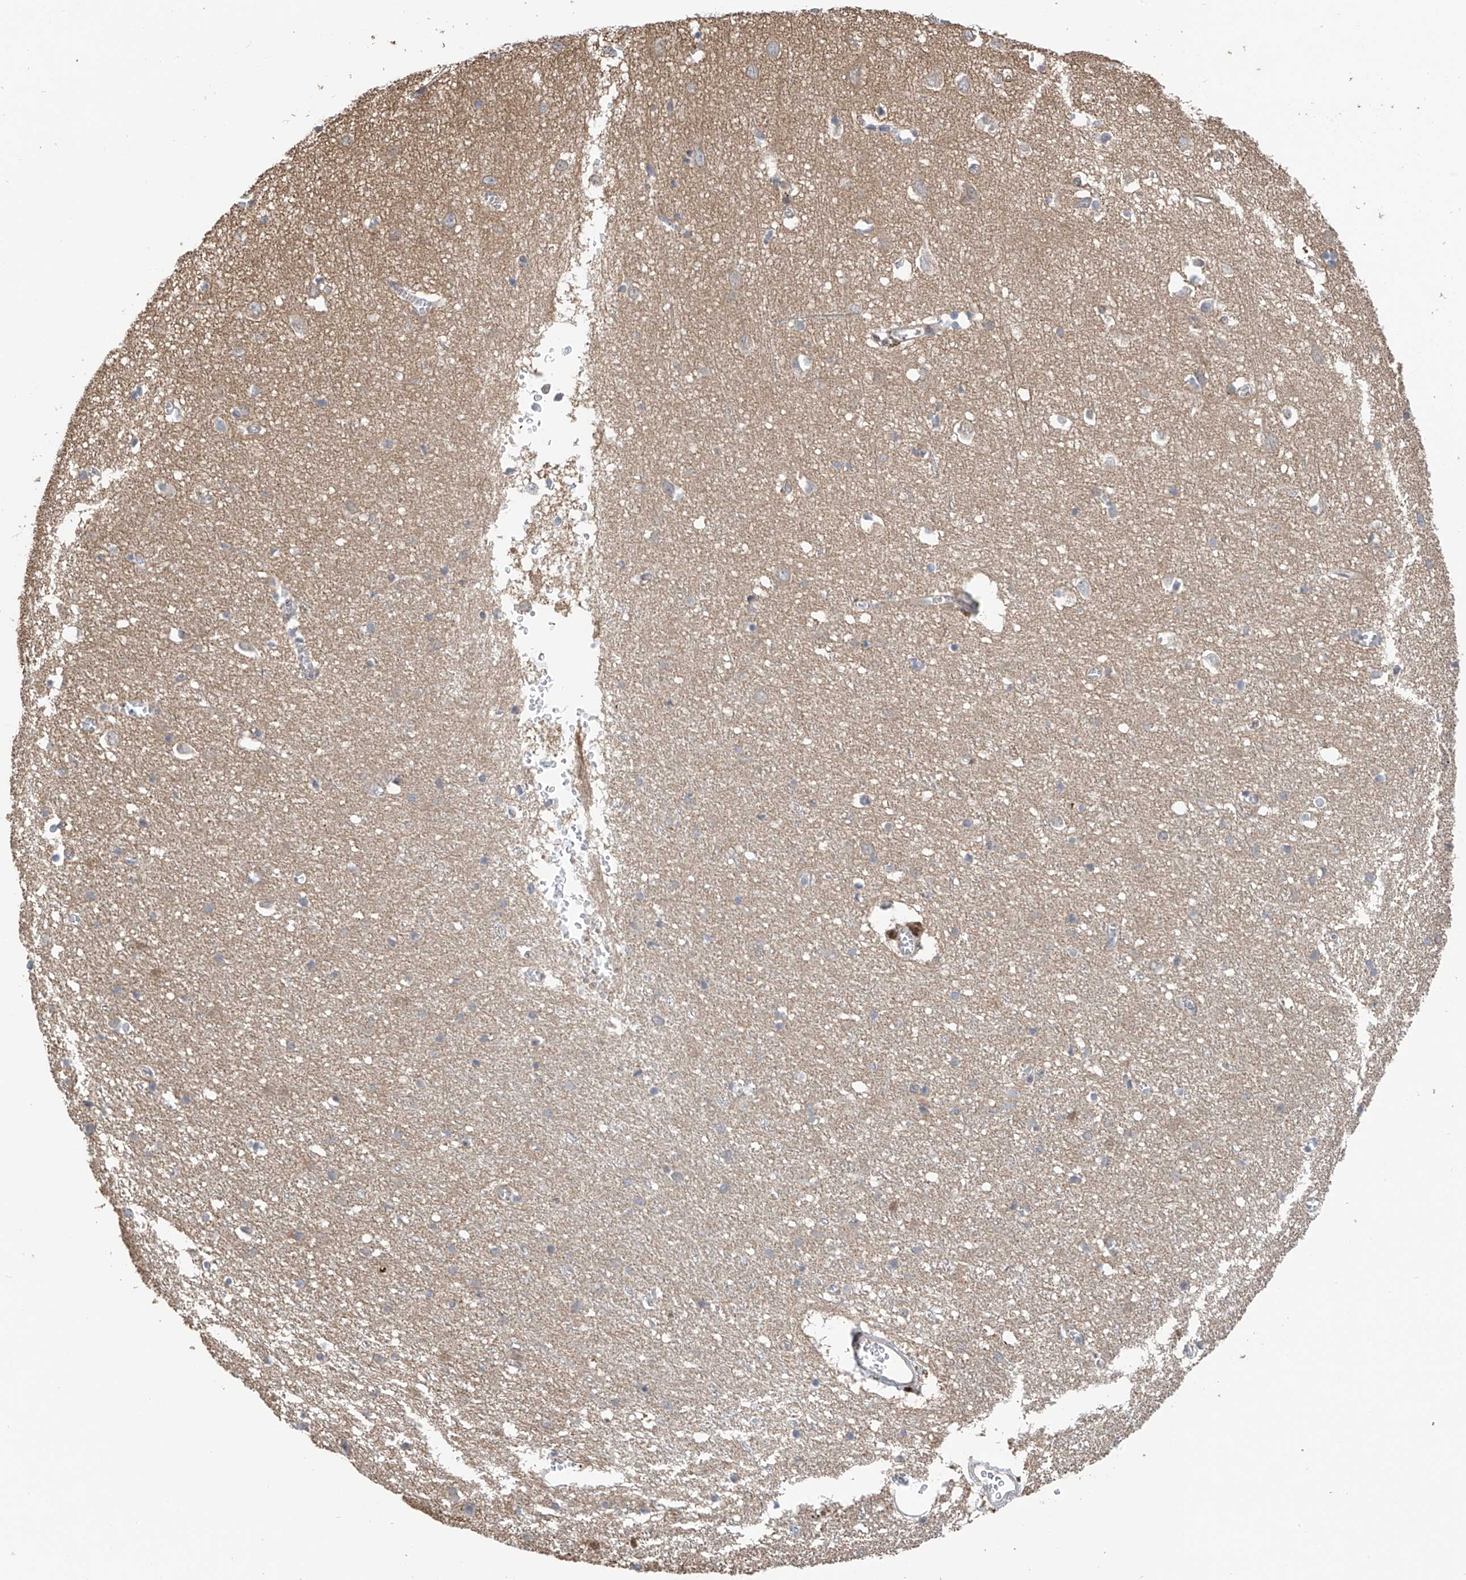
{"staining": {"intensity": "negative", "quantity": "none", "location": "none"}, "tissue": "cerebral cortex", "cell_type": "Endothelial cells", "image_type": "normal", "snomed": [{"axis": "morphology", "description": "Normal tissue, NOS"}, {"axis": "topography", "description": "Cerebral cortex"}], "caption": "IHC of benign human cerebral cortex displays no staining in endothelial cells. (DAB immunohistochemistry with hematoxylin counter stain).", "gene": "DNAJC9", "patient": {"sex": "female", "age": 64}}